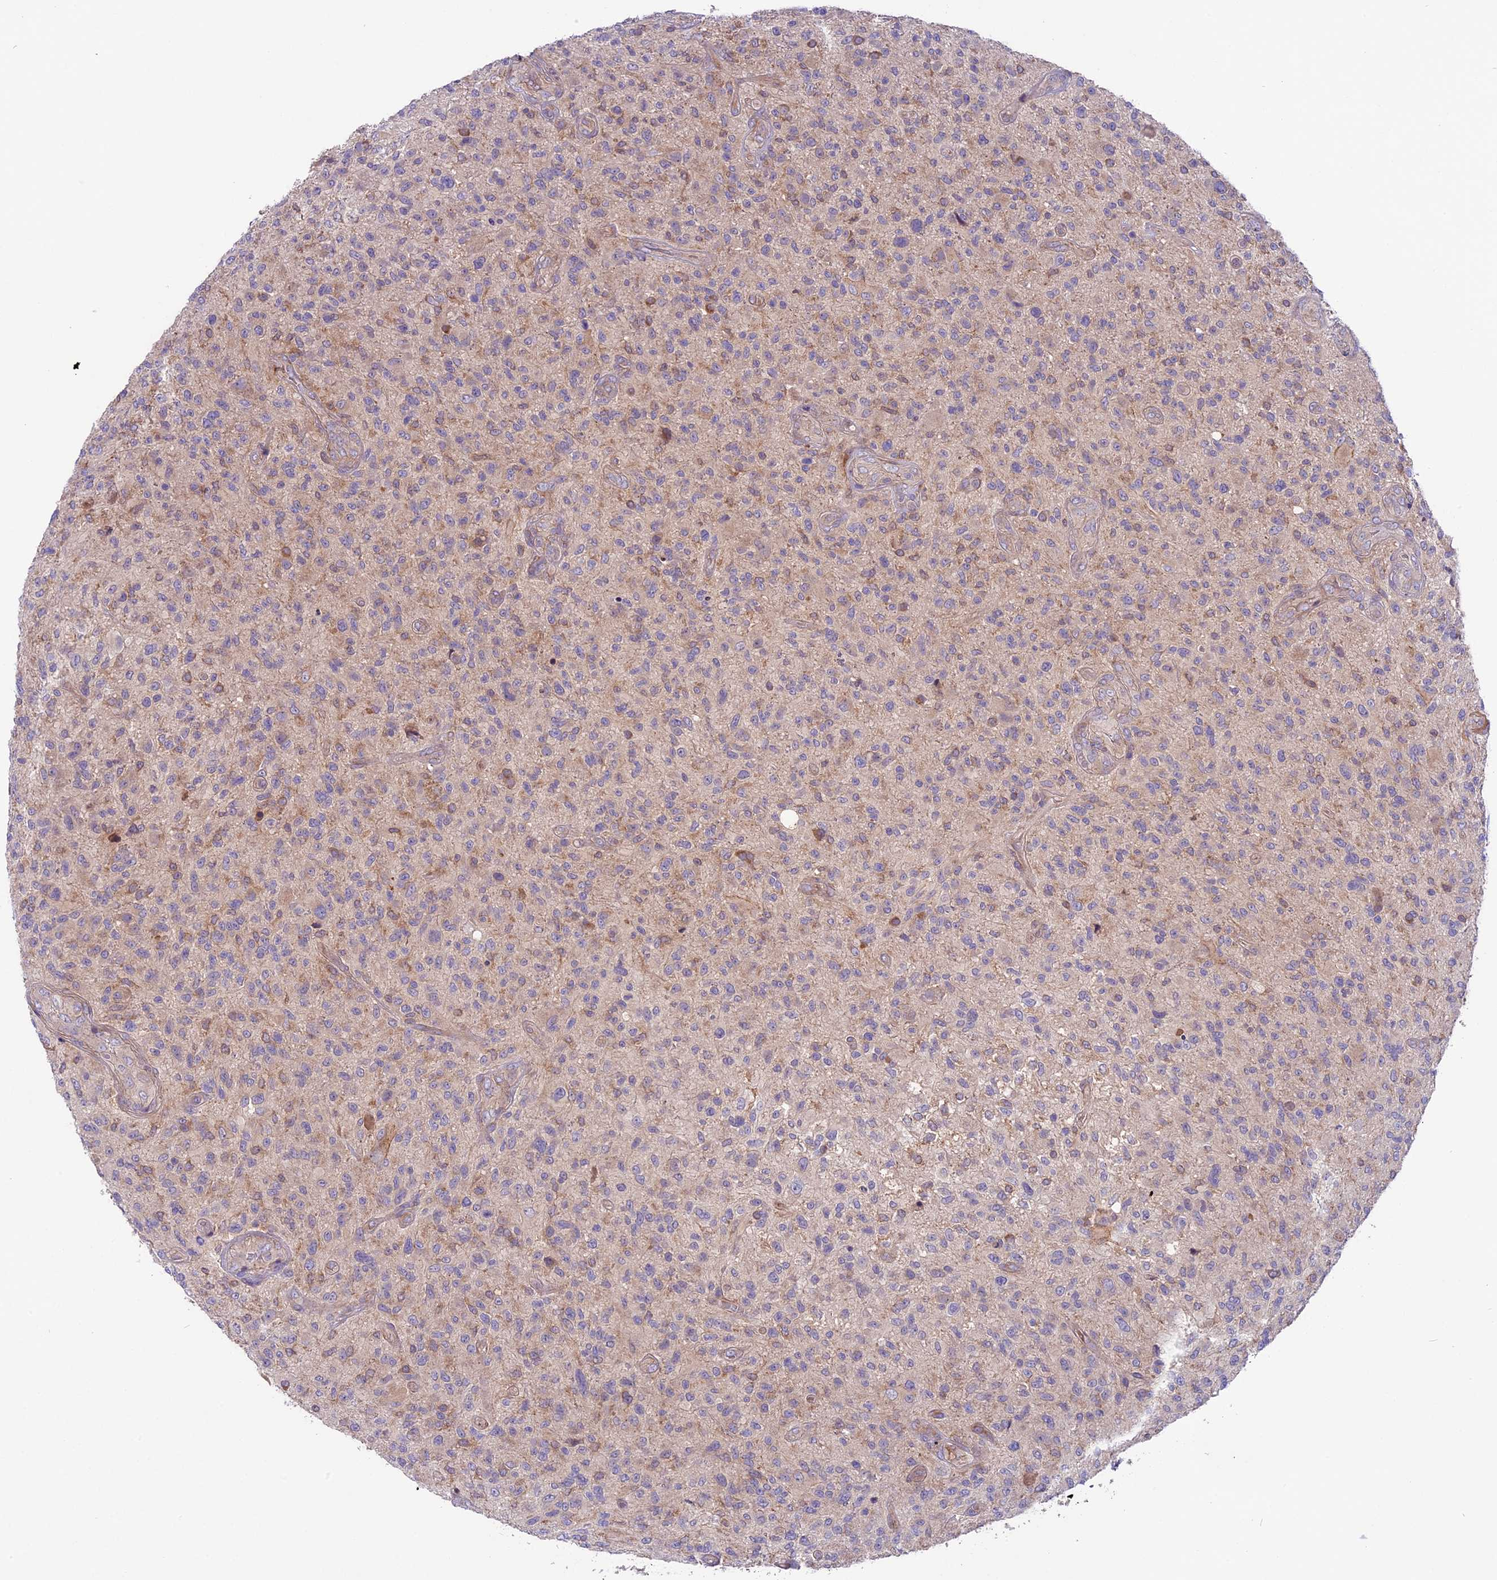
{"staining": {"intensity": "negative", "quantity": "none", "location": "none"}, "tissue": "glioma", "cell_type": "Tumor cells", "image_type": "cancer", "snomed": [{"axis": "morphology", "description": "Glioma, malignant, High grade"}, {"axis": "topography", "description": "Brain"}], "caption": "This is an IHC image of glioma. There is no positivity in tumor cells.", "gene": "COG8", "patient": {"sex": "male", "age": 47}}